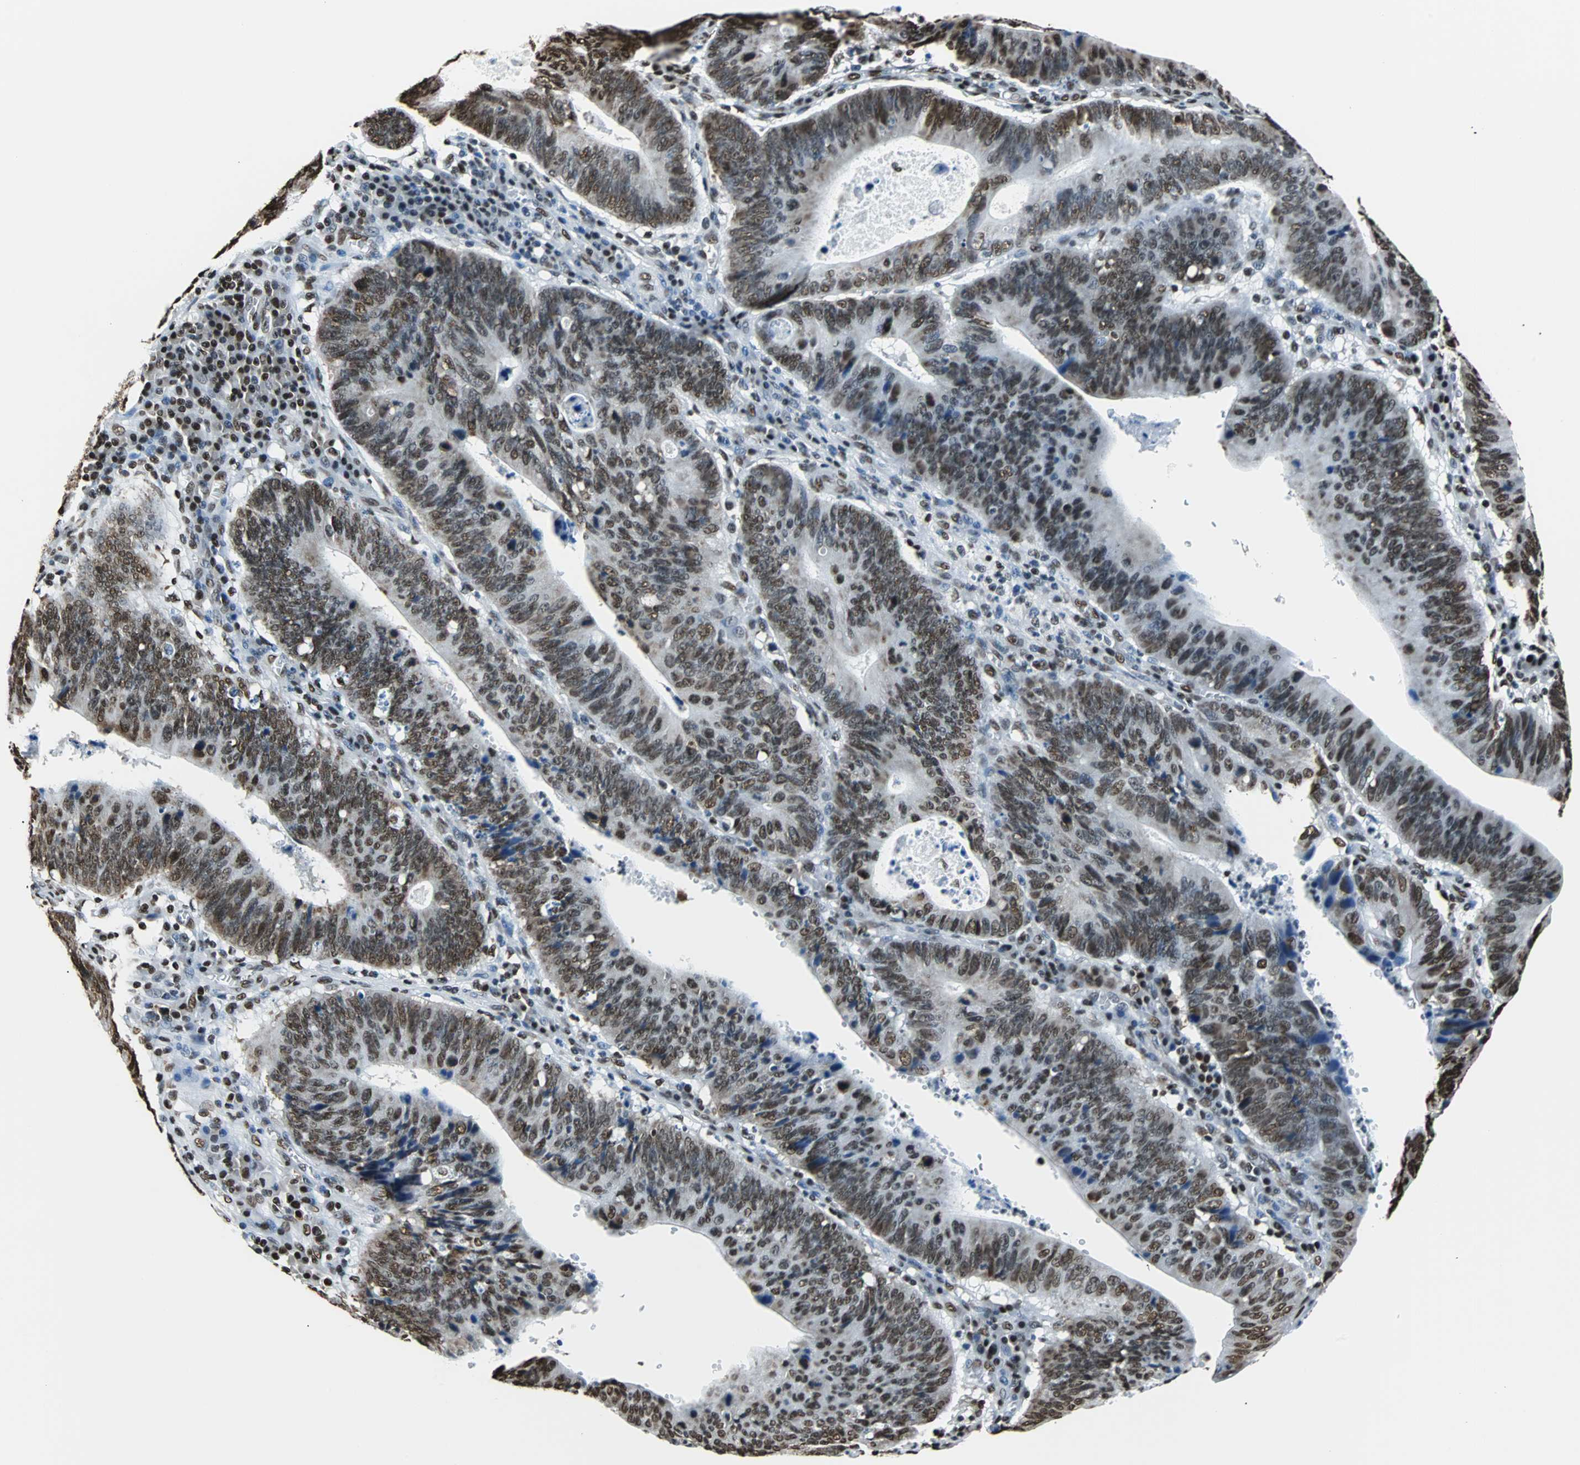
{"staining": {"intensity": "strong", "quantity": ">75%", "location": "nuclear"}, "tissue": "stomach cancer", "cell_type": "Tumor cells", "image_type": "cancer", "snomed": [{"axis": "morphology", "description": "Adenocarcinoma, NOS"}, {"axis": "topography", "description": "Stomach"}], "caption": "Immunohistochemical staining of human stomach adenocarcinoma demonstrates high levels of strong nuclear expression in approximately >75% of tumor cells.", "gene": "FUBP1", "patient": {"sex": "male", "age": 59}}